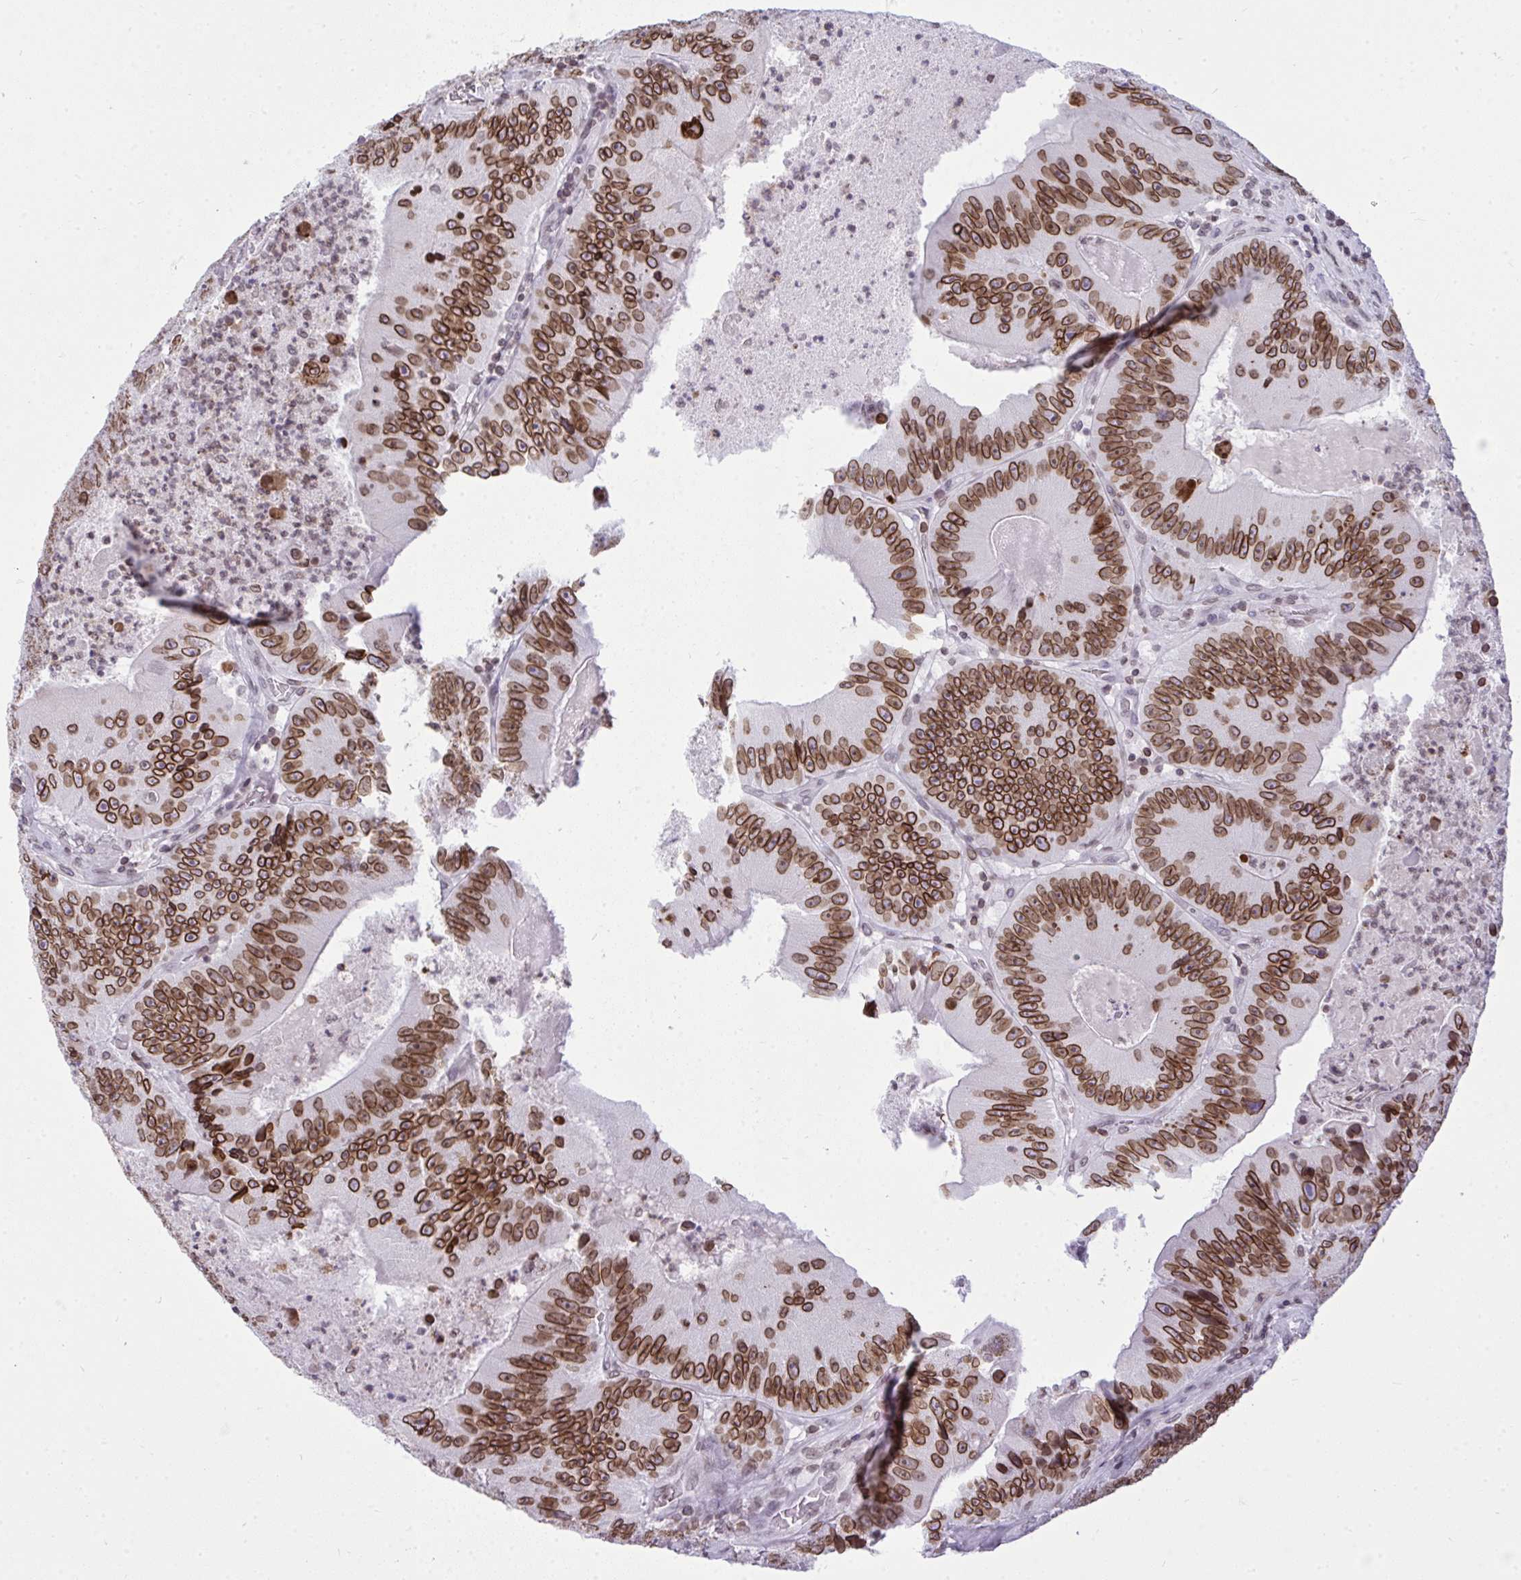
{"staining": {"intensity": "strong", "quantity": ">75%", "location": "cytoplasmic/membranous,nuclear"}, "tissue": "colorectal cancer", "cell_type": "Tumor cells", "image_type": "cancer", "snomed": [{"axis": "morphology", "description": "Adenocarcinoma, NOS"}, {"axis": "topography", "description": "Colon"}], "caption": "Immunohistochemistry (DAB (3,3'-diaminobenzidine)) staining of human colorectal cancer (adenocarcinoma) demonstrates strong cytoplasmic/membranous and nuclear protein positivity in approximately >75% of tumor cells.", "gene": "LMNB2", "patient": {"sex": "female", "age": 86}}